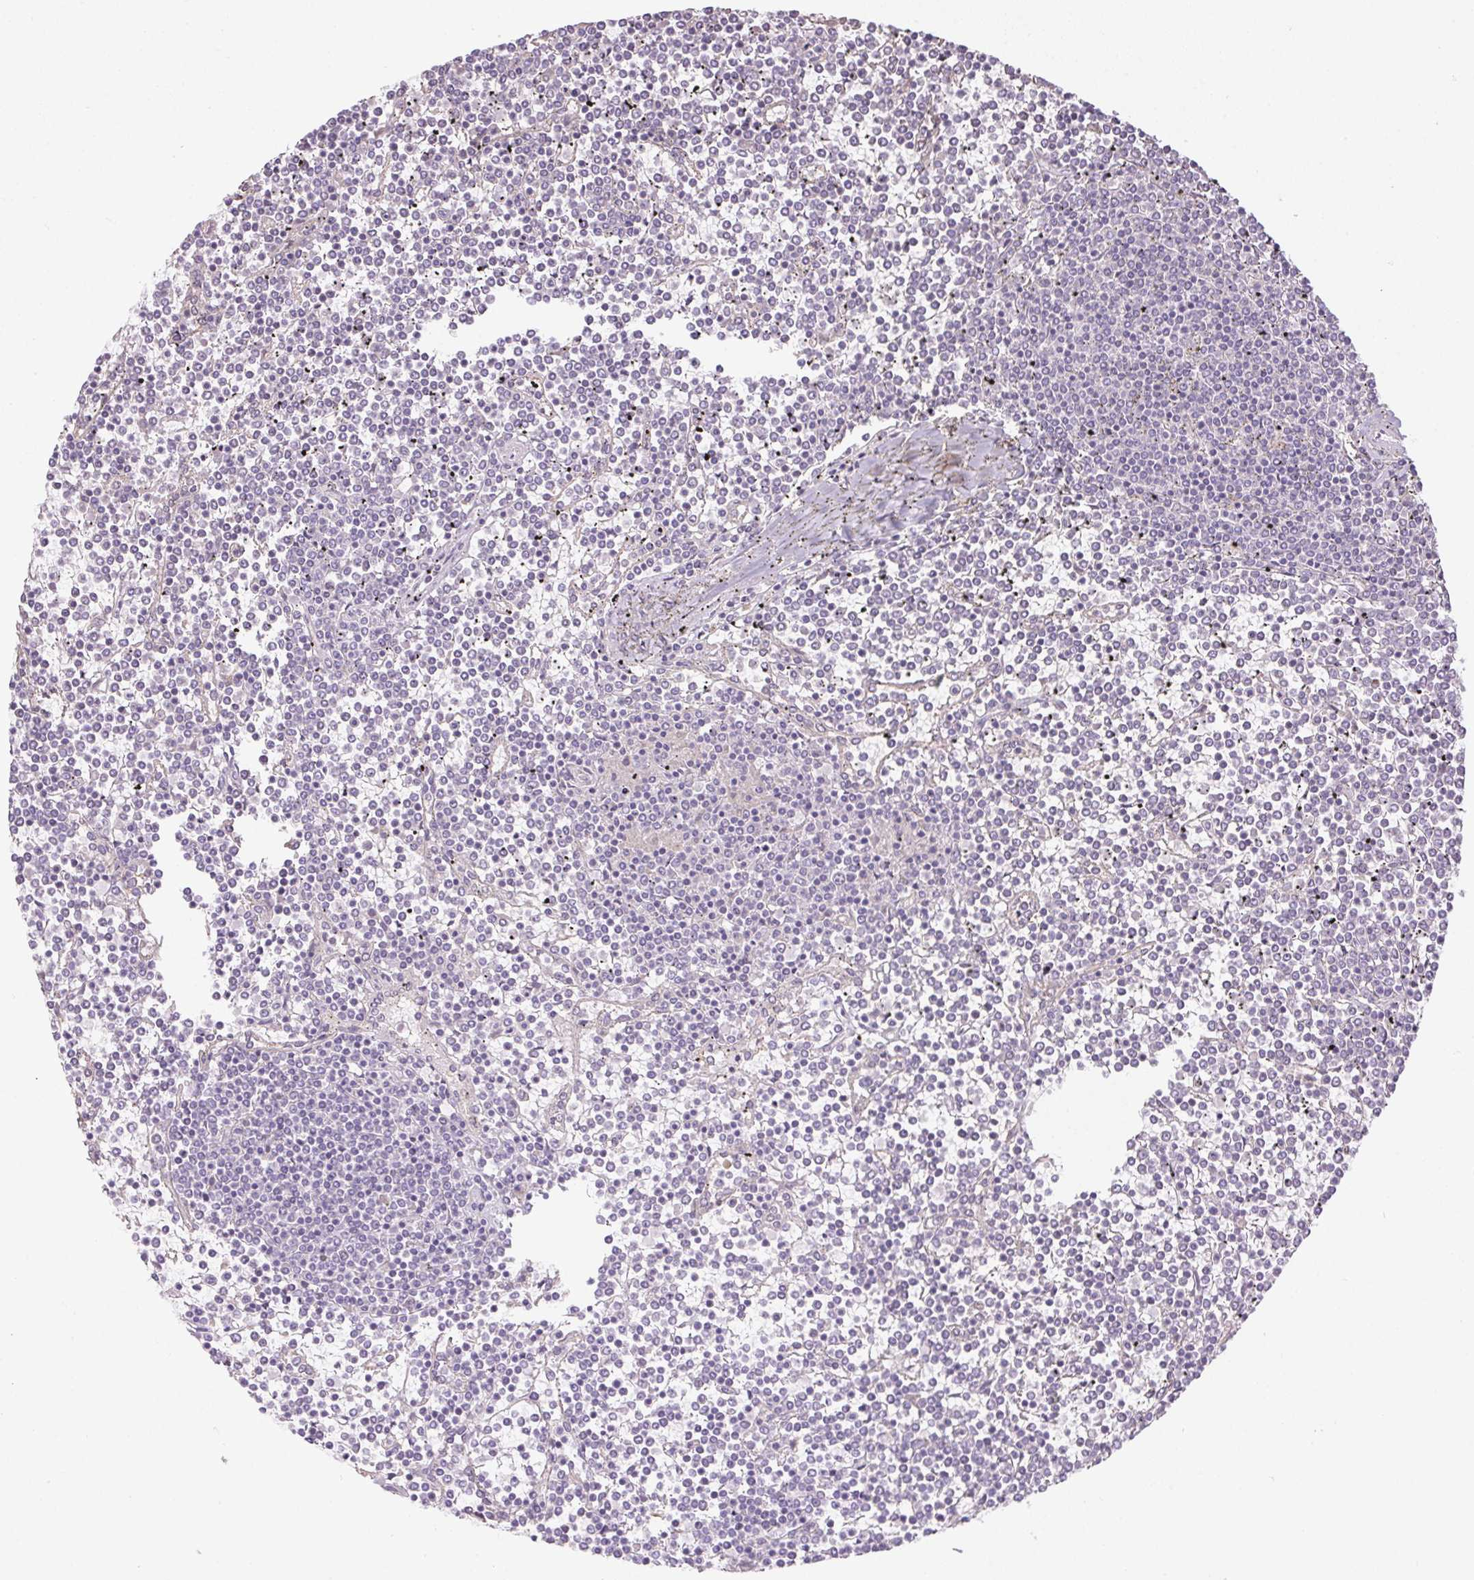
{"staining": {"intensity": "negative", "quantity": "none", "location": "none"}, "tissue": "lymphoma", "cell_type": "Tumor cells", "image_type": "cancer", "snomed": [{"axis": "morphology", "description": "Malignant lymphoma, non-Hodgkin's type, Low grade"}, {"axis": "topography", "description": "Spleen"}], "caption": "Immunohistochemistry image of neoplastic tissue: human low-grade malignant lymphoma, non-Hodgkin's type stained with DAB (3,3'-diaminobenzidine) exhibits no significant protein expression in tumor cells.", "gene": "CTCFL", "patient": {"sex": "female", "age": 19}}